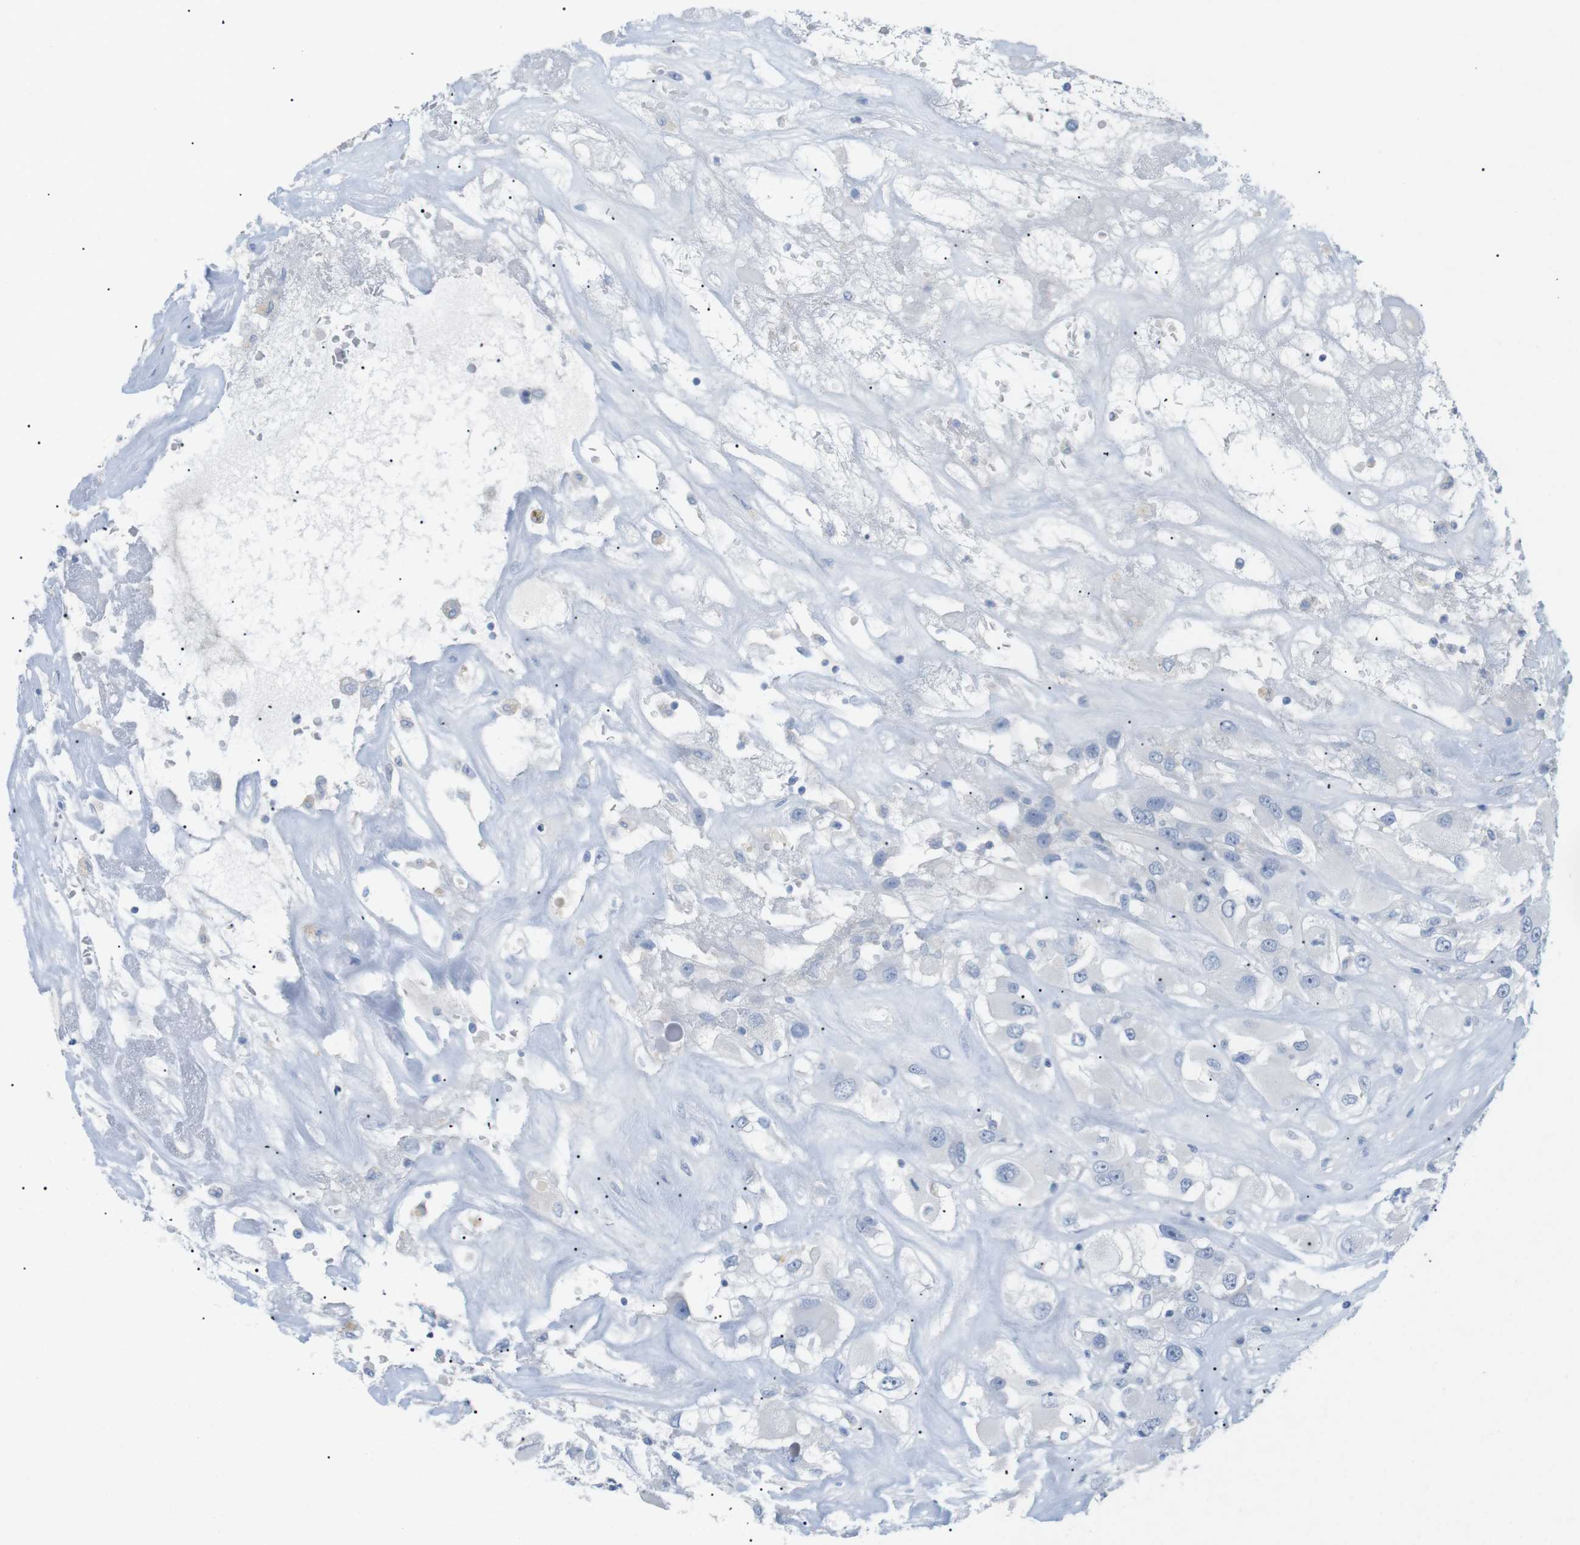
{"staining": {"intensity": "negative", "quantity": "none", "location": "none"}, "tissue": "renal cancer", "cell_type": "Tumor cells", "image_type": "cancer", "snomed": [{"axis": "morphology", "description": "Adenocarcinoma, NOS"}, {"axis": "topography", "description": "Kidney"}], "caption": "Tumor cells are negative for protein expression in human renal adenocarcinoma.", "gene": "HBG2", "patient": {"sex": "female", "age": 52}}